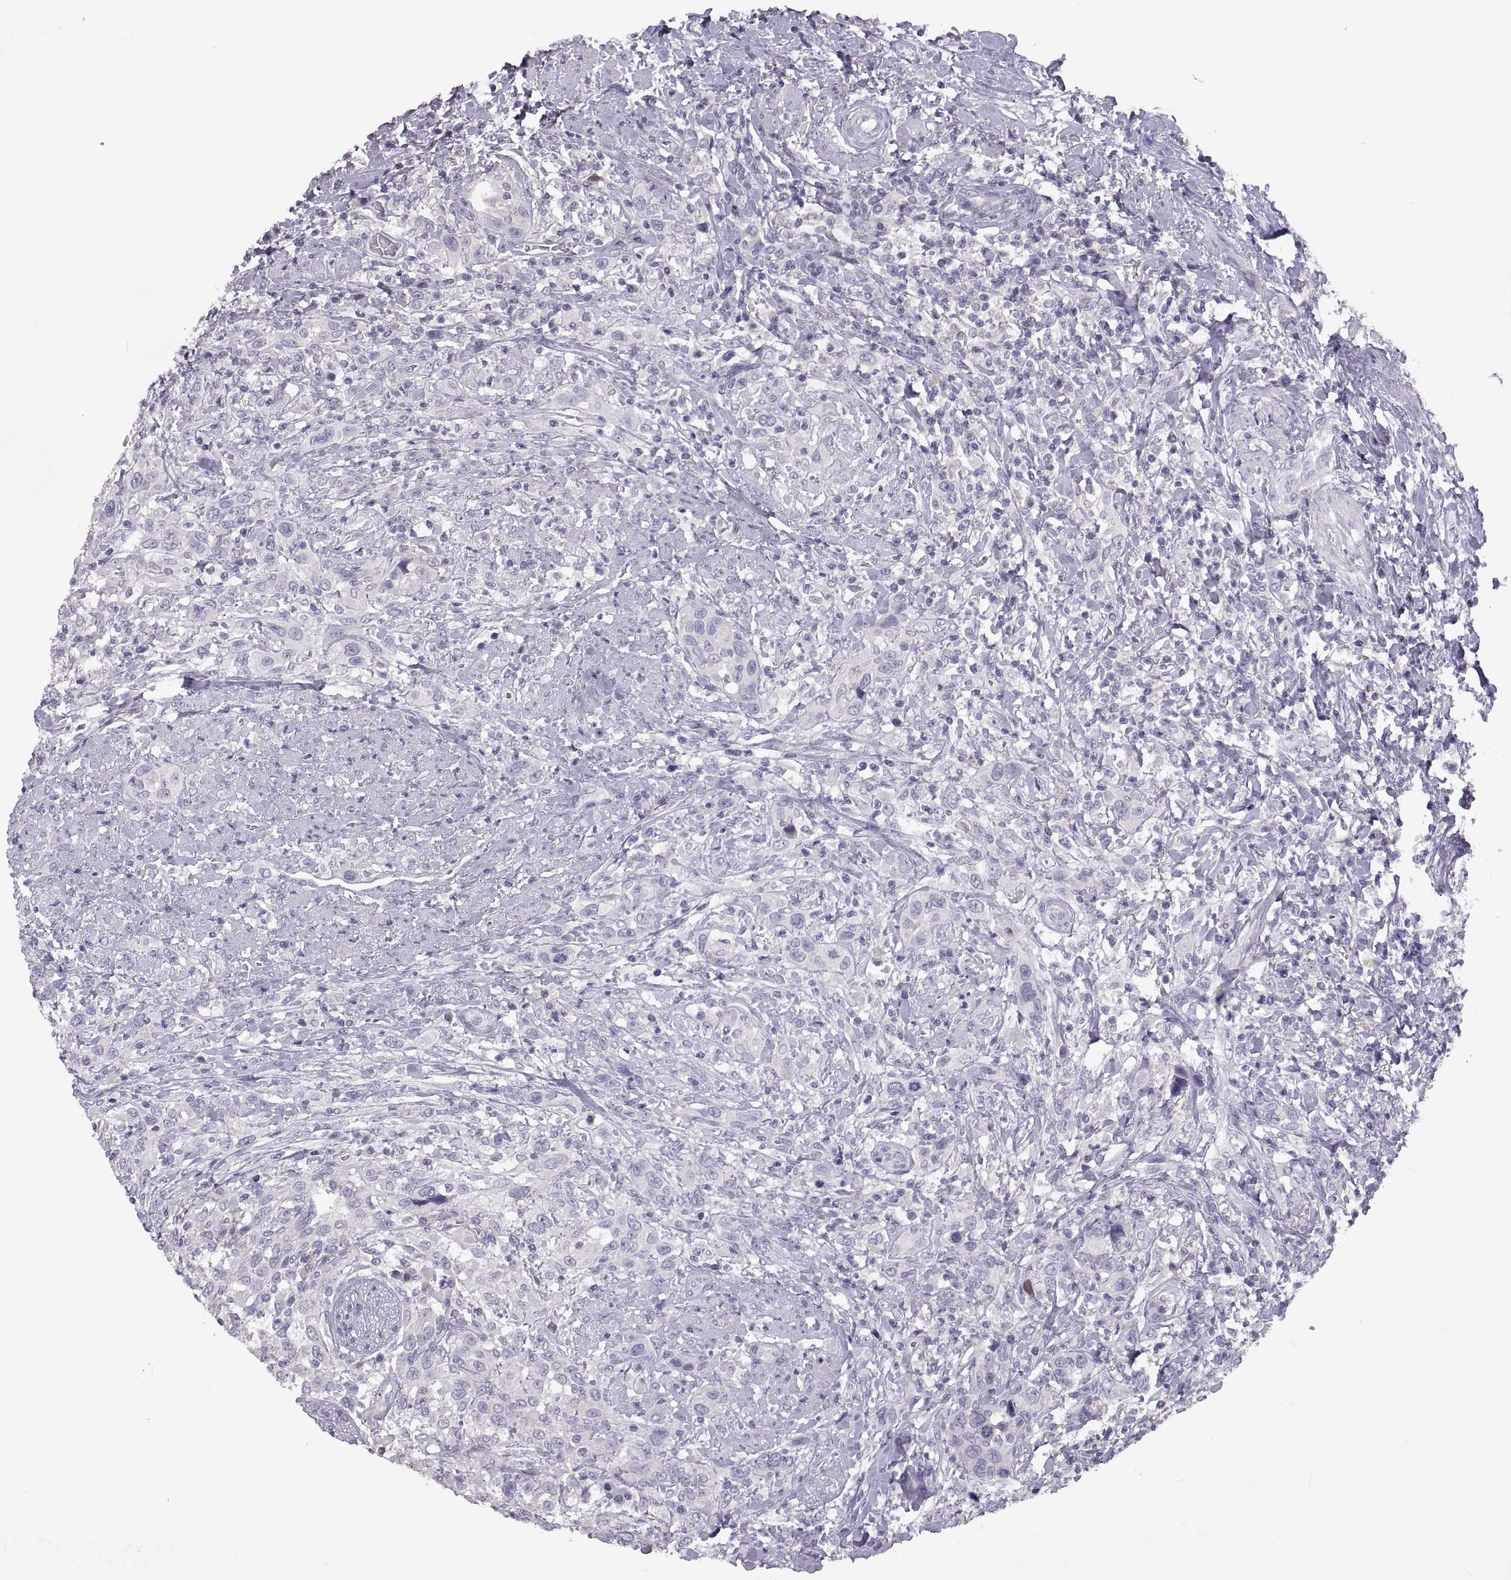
{"staining": {"intensity": "negative", "quantity": "none", "location": "none"}, "tissue": "urothelial cancer", "cell_type": "Tumor cells", "image_type": "cancer", "snomed": [{"axis": "morphology", "description": "Urothelial carcinoma, NOS"}, {"axis": "morphology", "description": "Urothelial carcinoma, High grade"}, {"axis": "topography", "description": "Urinary bladder"}], "caption": "An image of human high-grade urothelial carcinoma is negative for staining in tumor cells. (IHC, brightfield microscopy, high magnification).", "gene": "DEFB136", "patient": {"sex": "female", "age": 64}}